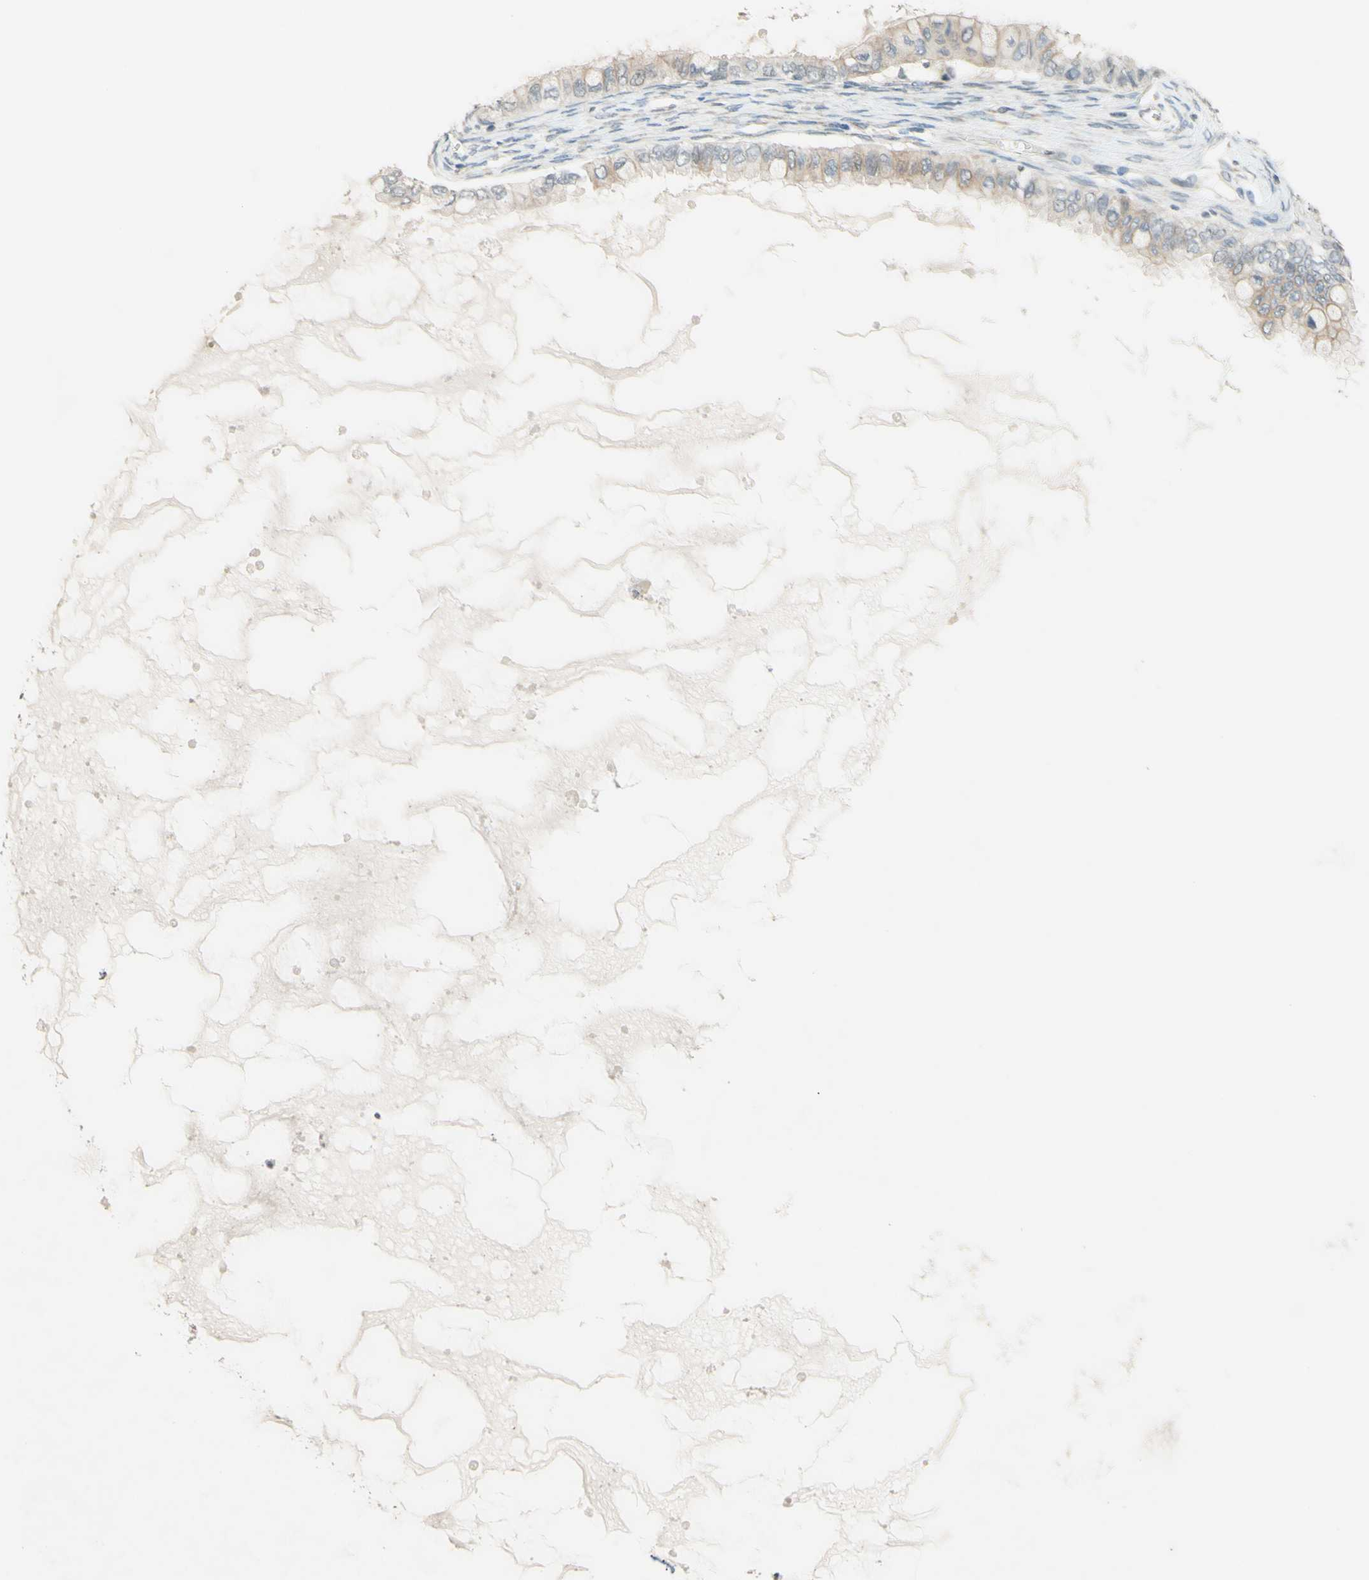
{"staining": {"intensity": "weak", "quantity": "25%-75%", "location": "cytoplasmic/membranous"}, "tissue": "ovarian cancer", "cell_type": "Tumor cells", "image_type": "cancer", "snomed": [{"axis": "morphology", "description": "Cystadenocarcinoma, mucinous, NOS"}, {"axis": "topography", "description": "Ovary"}], "caption": "Immunohistochemical staining of ovarian cancer (mucinous cystadenocarcinoma) reveals weak cytoplasmic/membranous protein staining in approximately 25%-75% of tumor cells.", "gene": "MAG", "patient": {"sex": "female", "age": 80}}